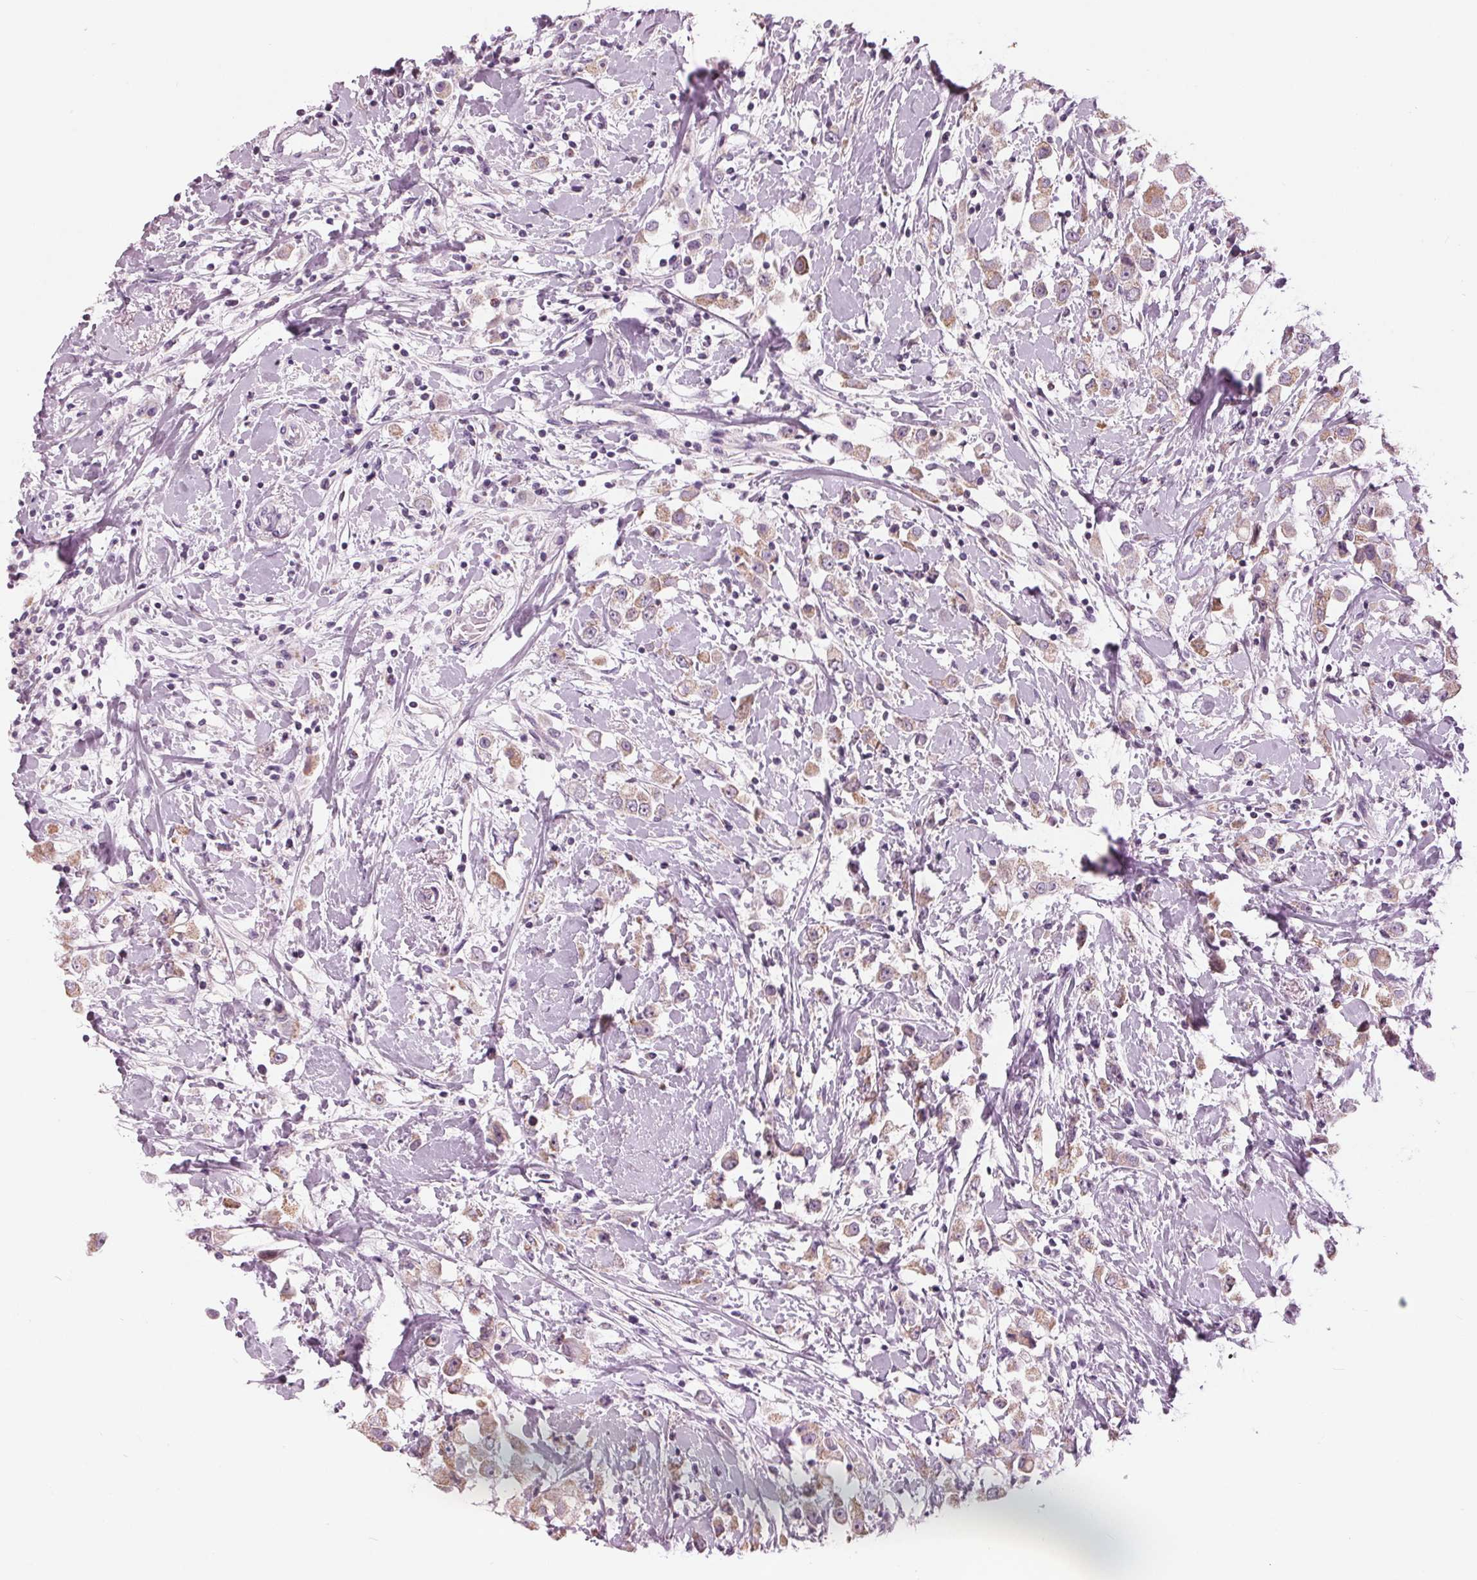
{"staining": {"intensity": "weak", "quantity": ">75%", "location": "cytoplasmic/membranous"}, "tissue": "breast cancer", "cell_type": "Tumor cells", "image_type": "cancer", "snomed": [{"axis": "morphology", "description": "Duct carcinoma"}, {"axis": "topography", "description": "Breast"}], "caption": "Weak cytoplasmic/membranous protein staining is appreciated in approximately >75% of tumor cells in breast cancer.", "gene": "SAMD4A", "patient": {"sex": "female", "age": 61}}